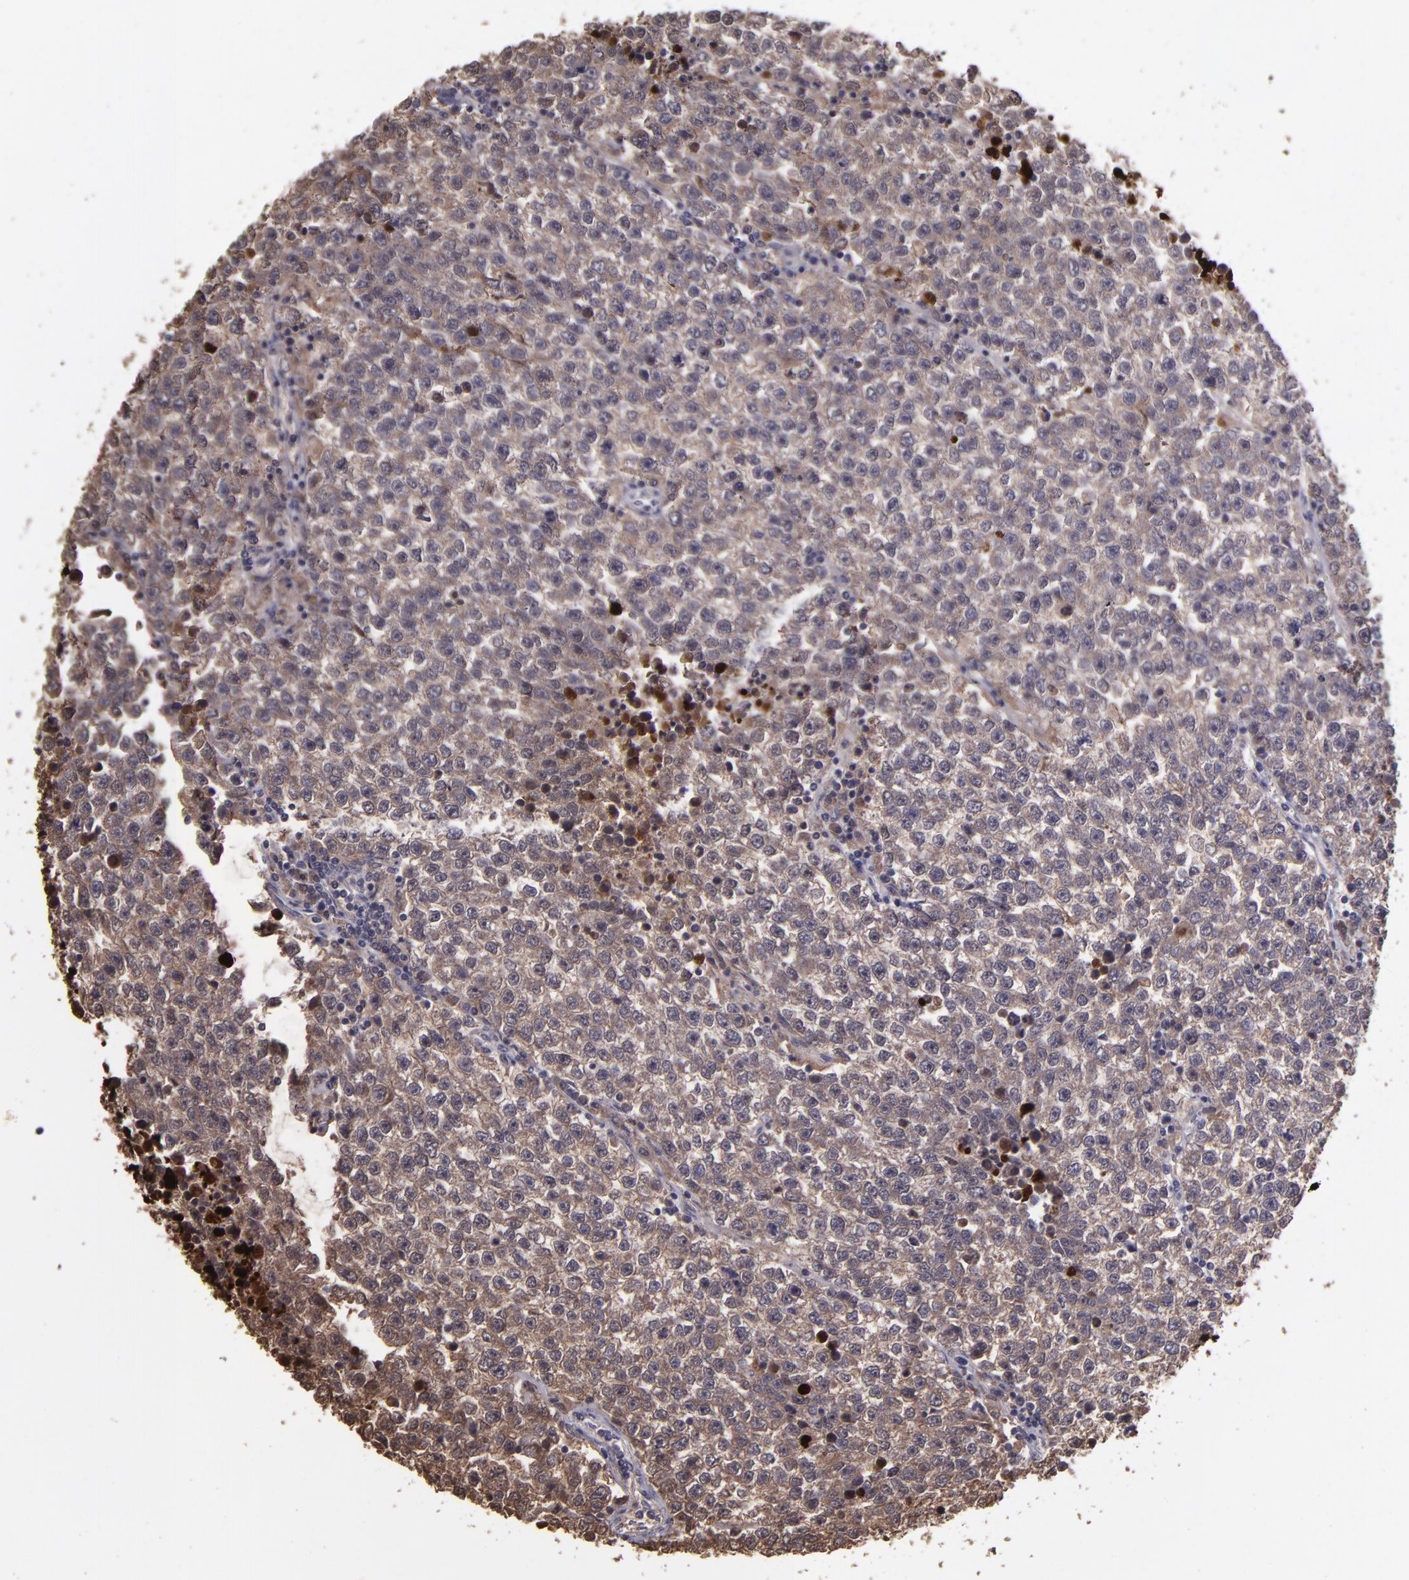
{"staining": {"intensity": "weak", "quantity": "25%-75%", "location": "cytoplasmic/membranous"}, "tissue": "testis cancer", "cell_type": "Tumor cells", "image_type": "cancer", "snomed": [{"axis": "morphology", "description": "Seminoma, NOS"}, {"axis": "topography", "description": "Testis"}], "caption": "High-power microscopy captured an IHC image of testis cancer, revealing weak cytoplasmic/membranous expression in about 25%-75% of tumor cells.", "gene": "SERPINF2", "patient": {"sex": "male", "age": 36}}